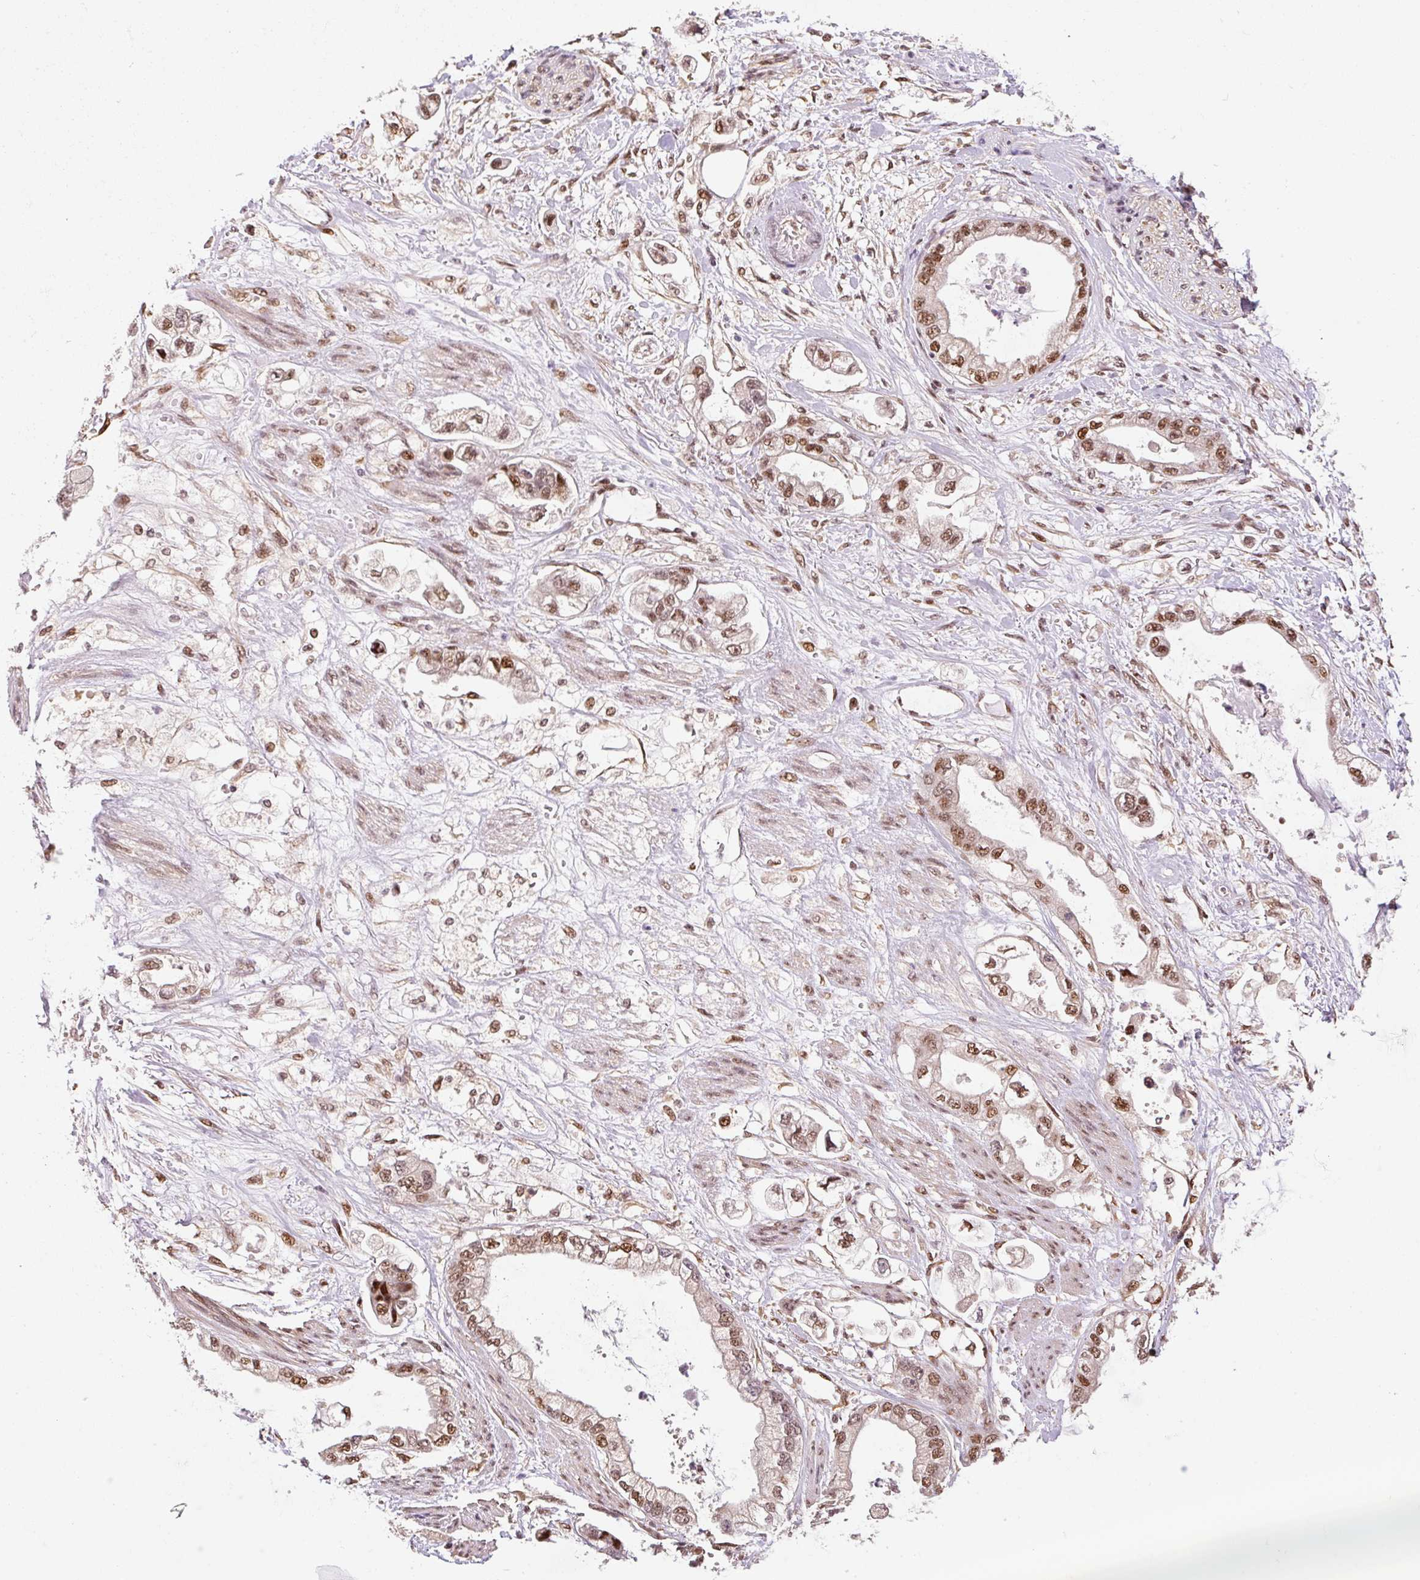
{"staining": {"intensity": "moderate", "quantity": ">75%", "location": "nuclear"}, "tissue": "stomach cancer", "cell_type": "Tumor cells", "image_type": "cancer", "snomed": [{"axis": "morphology", "description": "Adenocarcinoma, NOS"}, {"axis": "topography", "description": "Stomach"}], "caption": "This micrograph shows immunohistochemistry staining of adenocarcinoma (stomach), with medium moderate nuclear staining in about >75% of tumor cells.", "gene": "INTS8", "patient": {"sex": "male", "age": 62}}